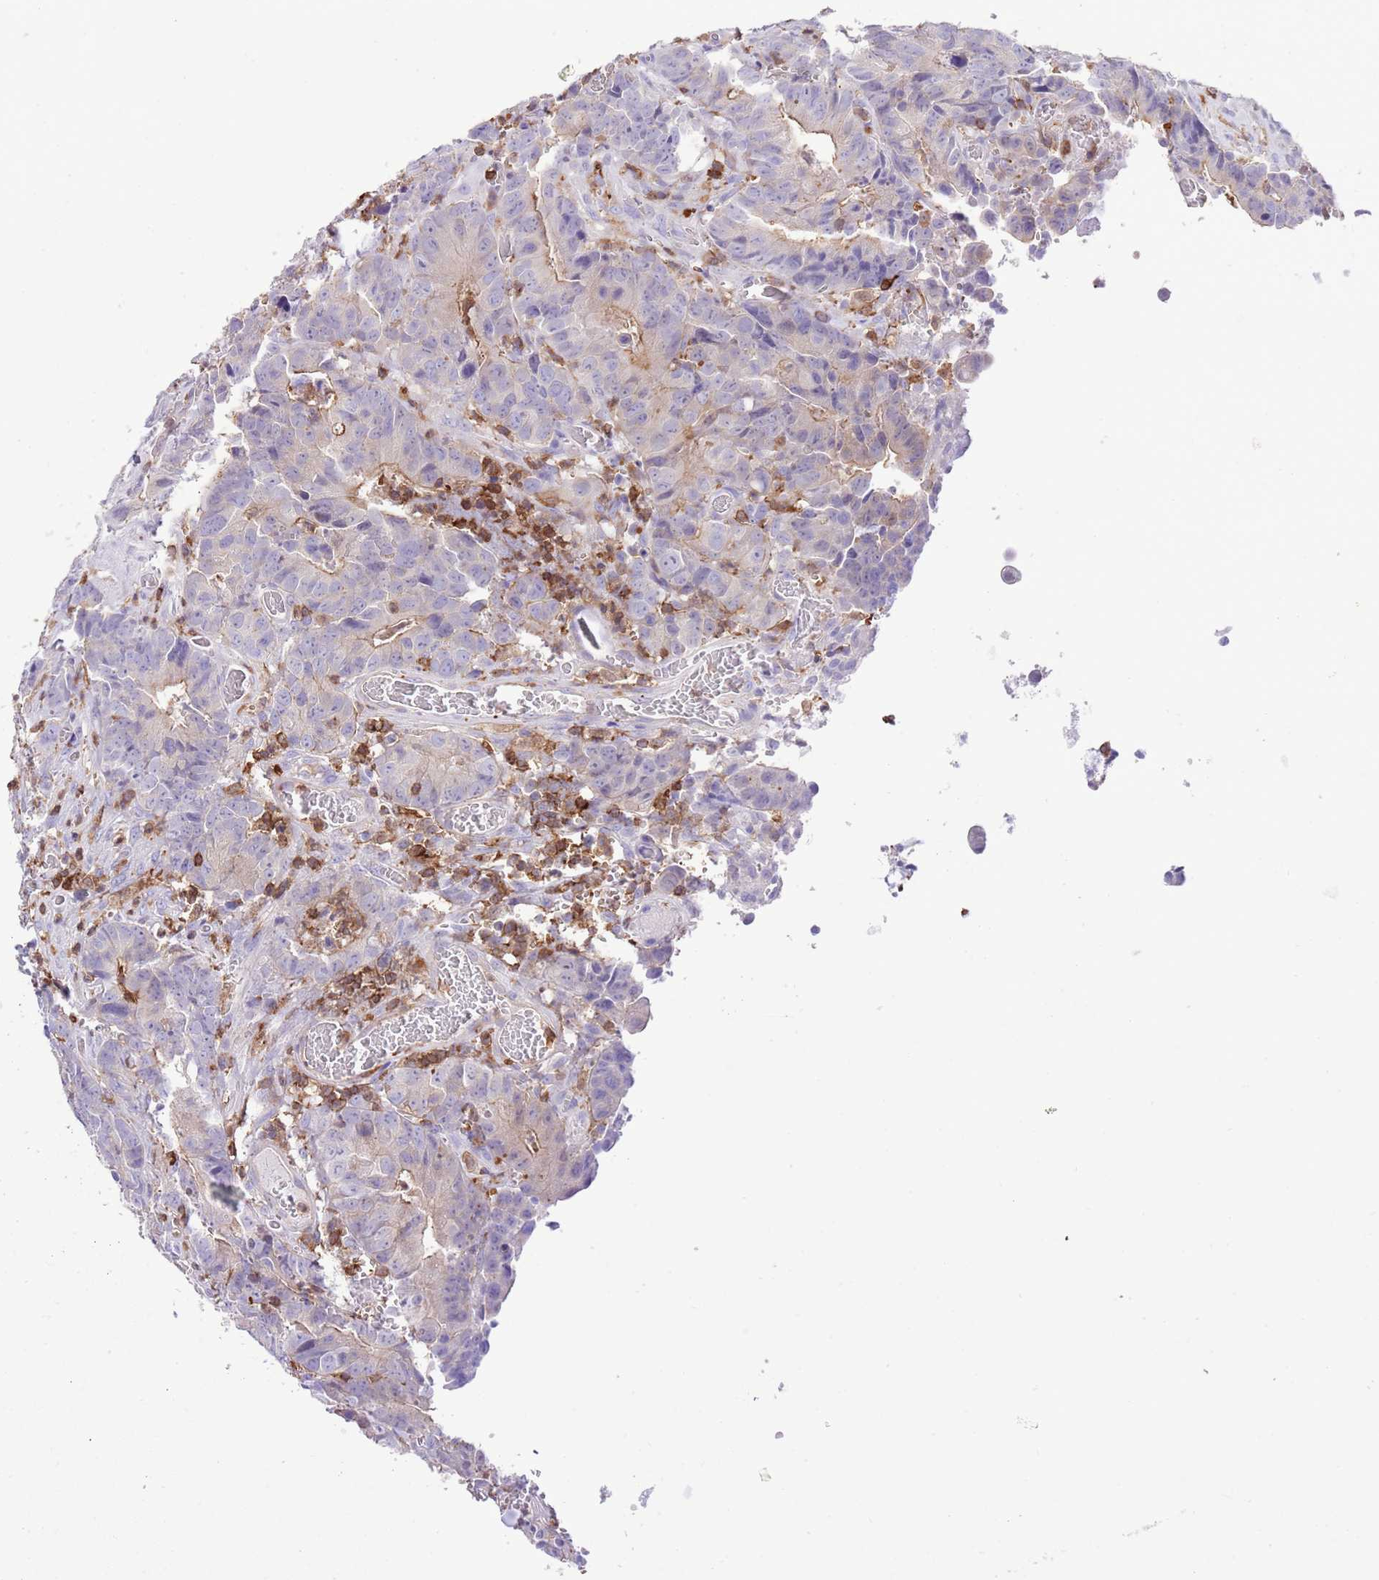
{"staining": {"intensity": "strong", "quantity": "<25%", "location": "cytoplasmic/membranous"}, "tissue": "colorectal cancer", "cell_type": "Tumor cells", "image_type": "cancer", "snomed": [{"axis": "morphology", "description": "Adenocarcinoma, NOS"}, {"axis": "topography", "description": "Colon"}], "caption": "Immunohistochemistry micrograph of adenocarcinoma (colorectal) stained for a protein (brown), which demonstrates medium levels of strong cytoplasmic/membranous positivity in approximately <25% of tumor cells.", "gene": "EFHD2", "patient": {"sex": "female", "age": 57}}